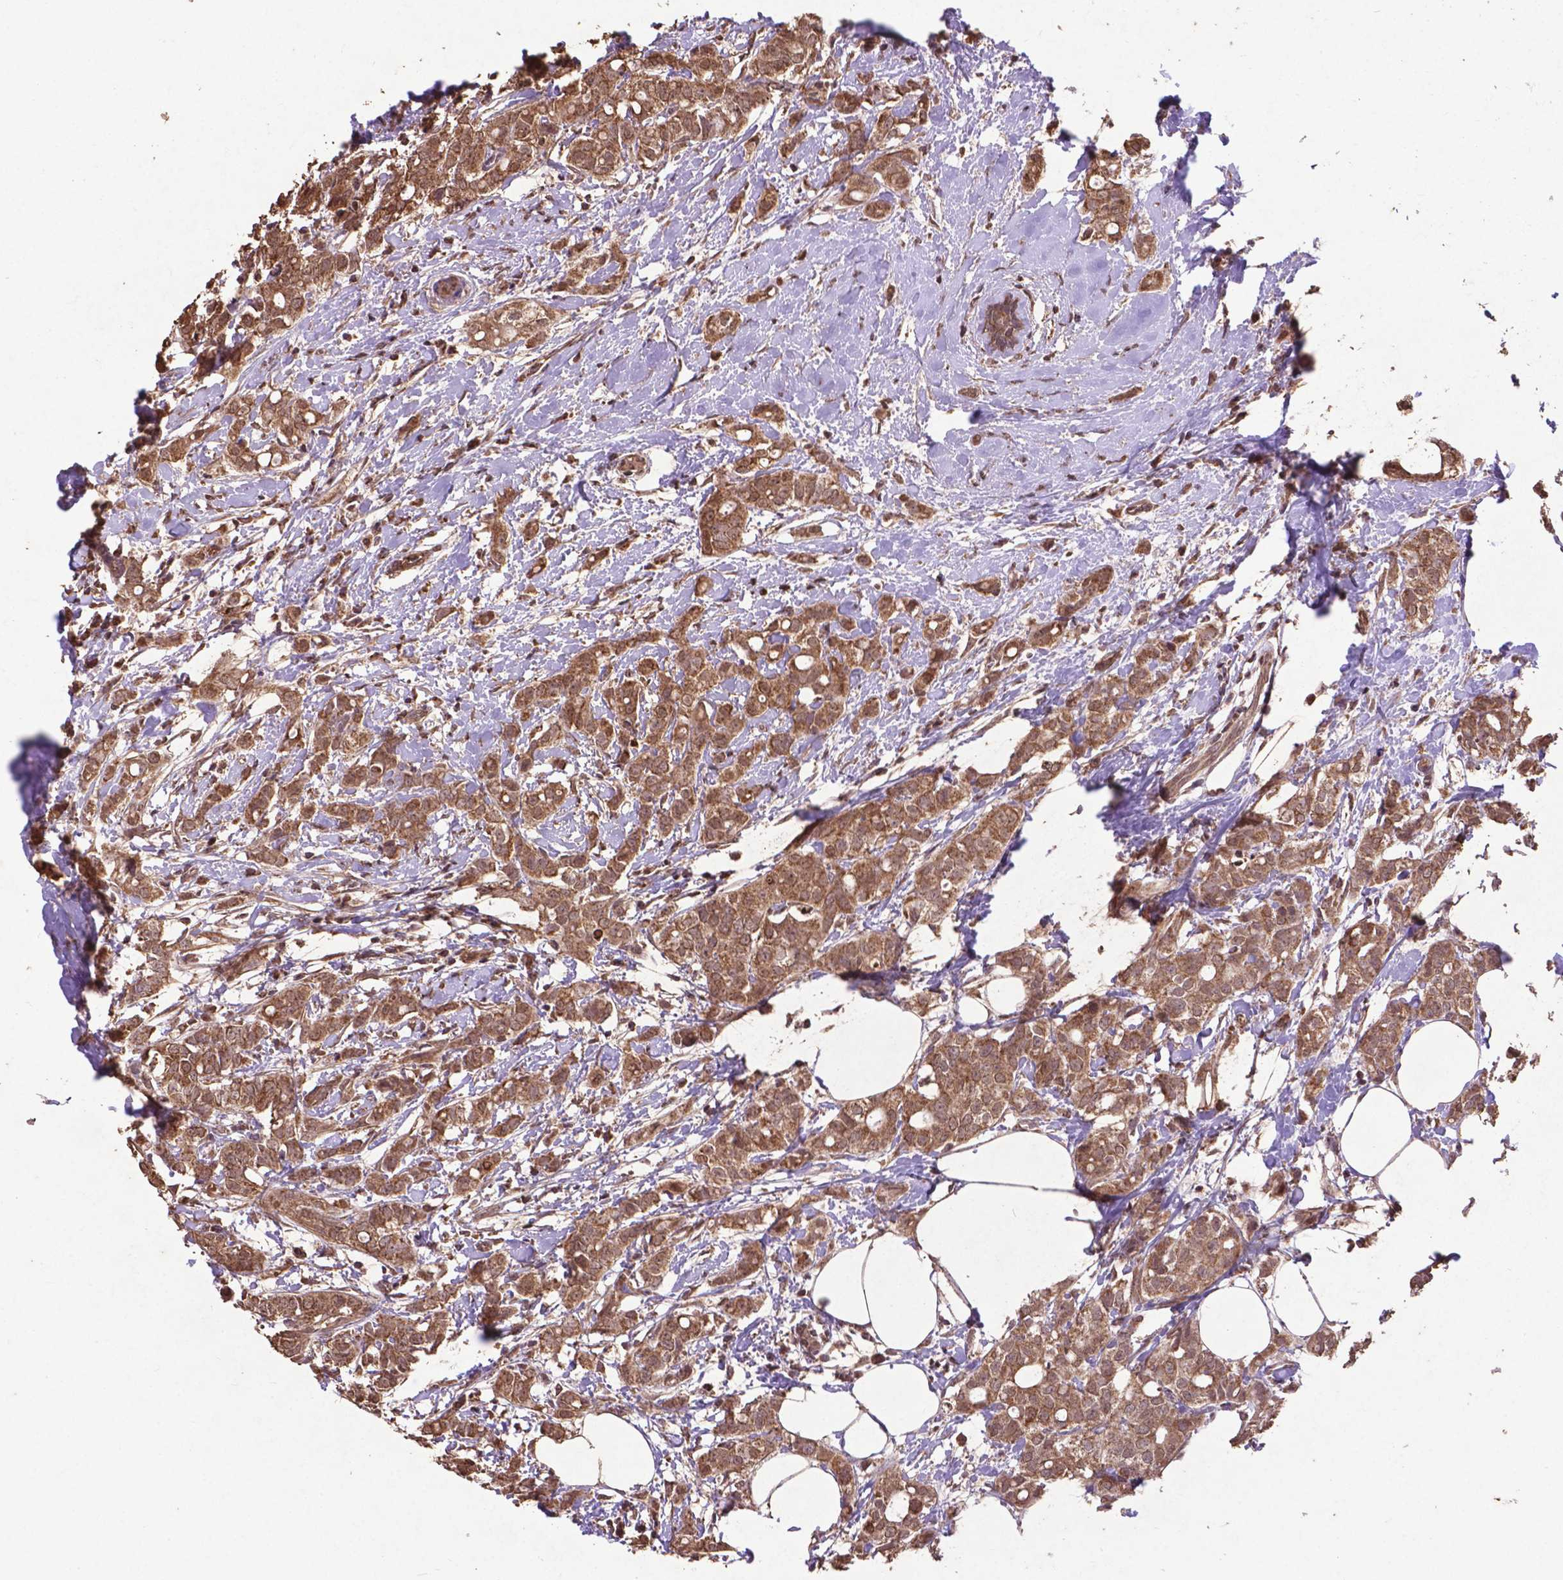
{"staining": {"intensity": "moderate", "quantity": ">75%", "location": "cytoplasmic/membranous"}, "tissue": "breast cancer", "cell_type": "Tumor cells", "image_type": "cancer", "snomed": [{"axis": "morphology", "description": "Duct carcinoma"}, {"axis": "topography", "description": "Breast"}], "caption": "DAB (3,3'-diaminobenzidine) immunohistochemical staining of human infiltrating ductal carcinoma (breast) displays moderate cytoplasmic/membranous protein expression in approximately >75% of tumor cells.", "gene": "DCAF1", "patient": {"sex": "female", "age": 40}}